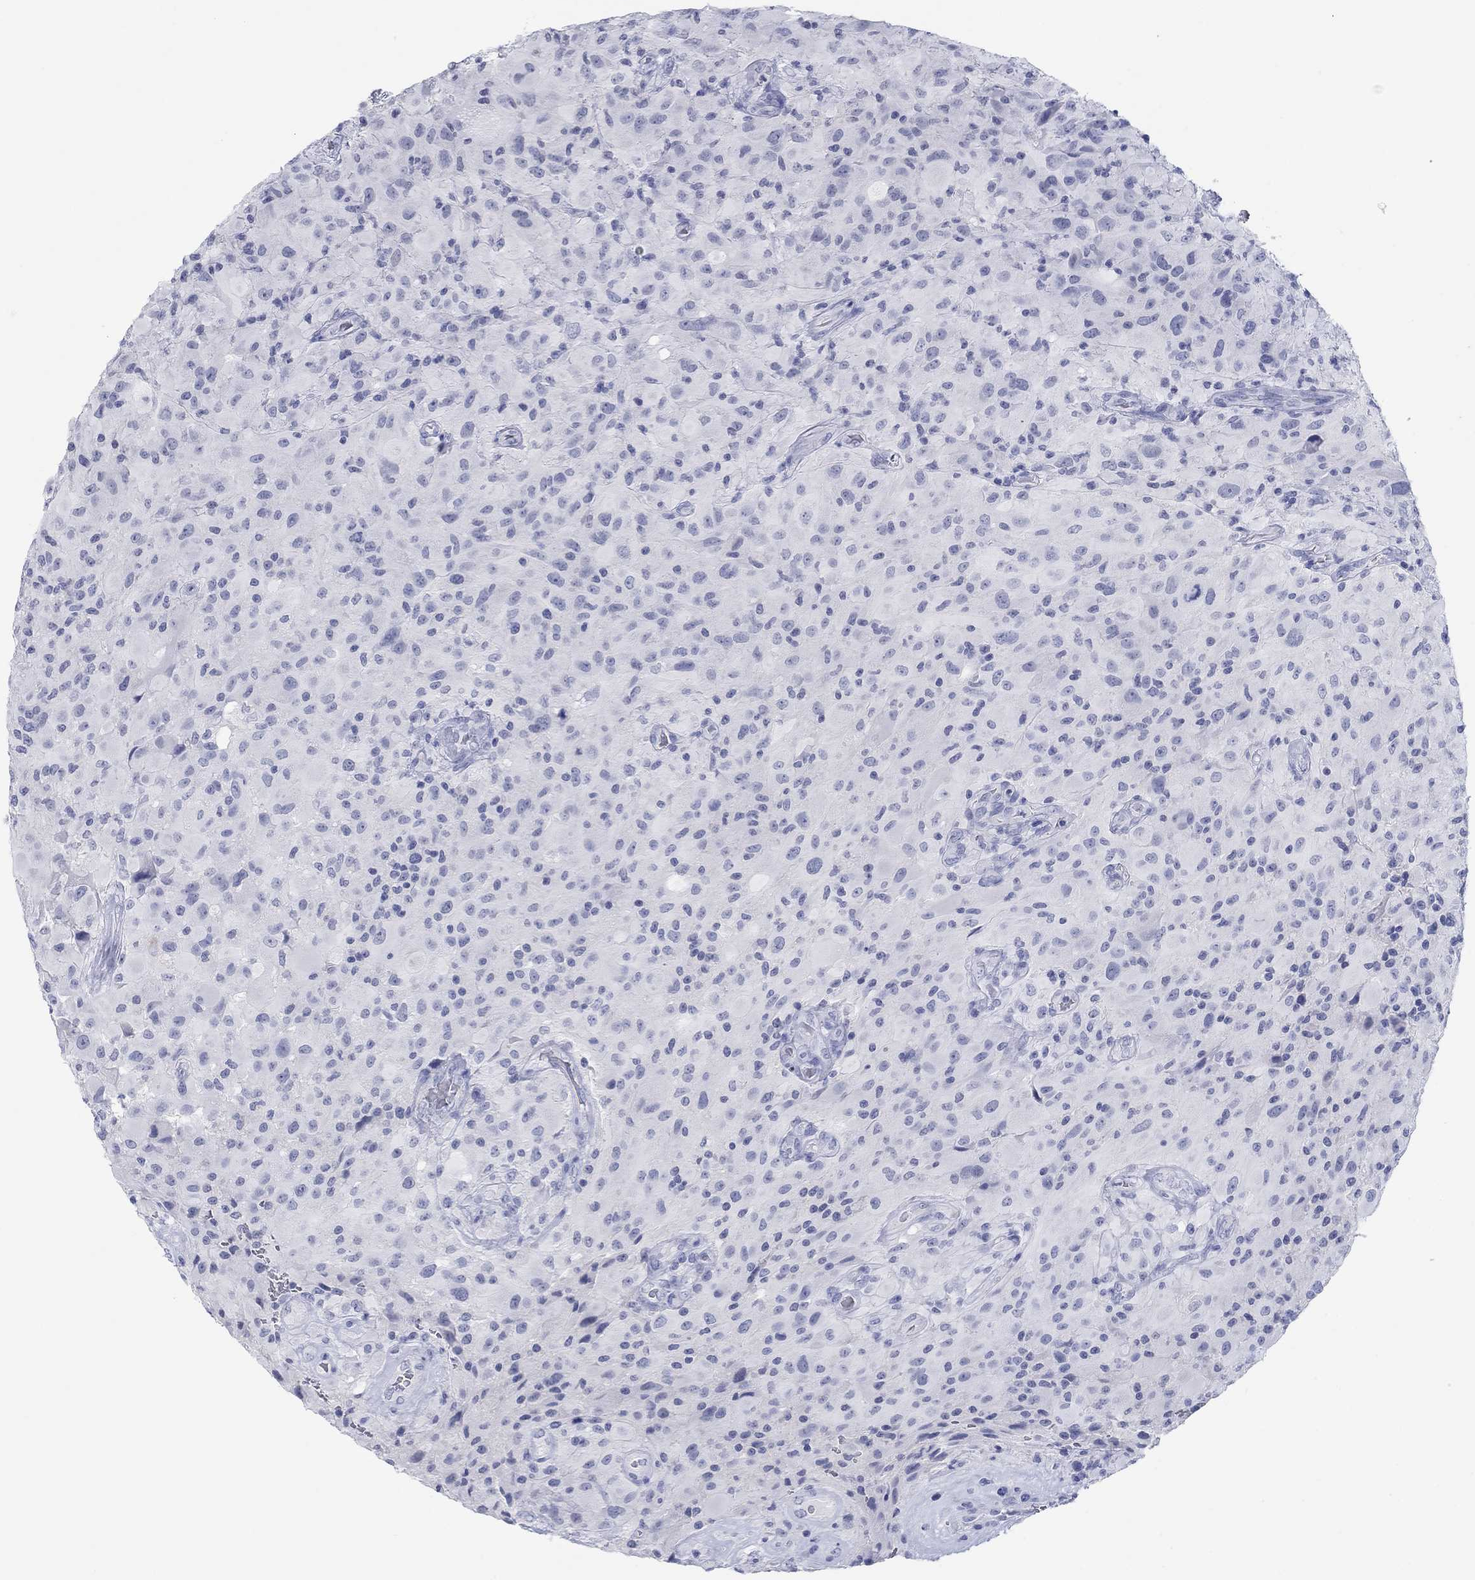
{"staining": {"intensity": "negative", "quantity": "none", "location": "none"}, "tissue": "glioma", "cell_type": "Tumor cells", "image_type": "cancer", "snomed": [{"axis": "morphology", "description": "Glioma, malignant, High grade"}, {"axis": "topography", "description": "Cerebral cortex"}], "caption": "Immunohistochemistry micrograph of neoplastic tissue: human glioma stained with DAB demonstrates no significant protein expression in tumor cells.", "gene": "PDYN", "patient": {"sex": "male", "age": 35}}